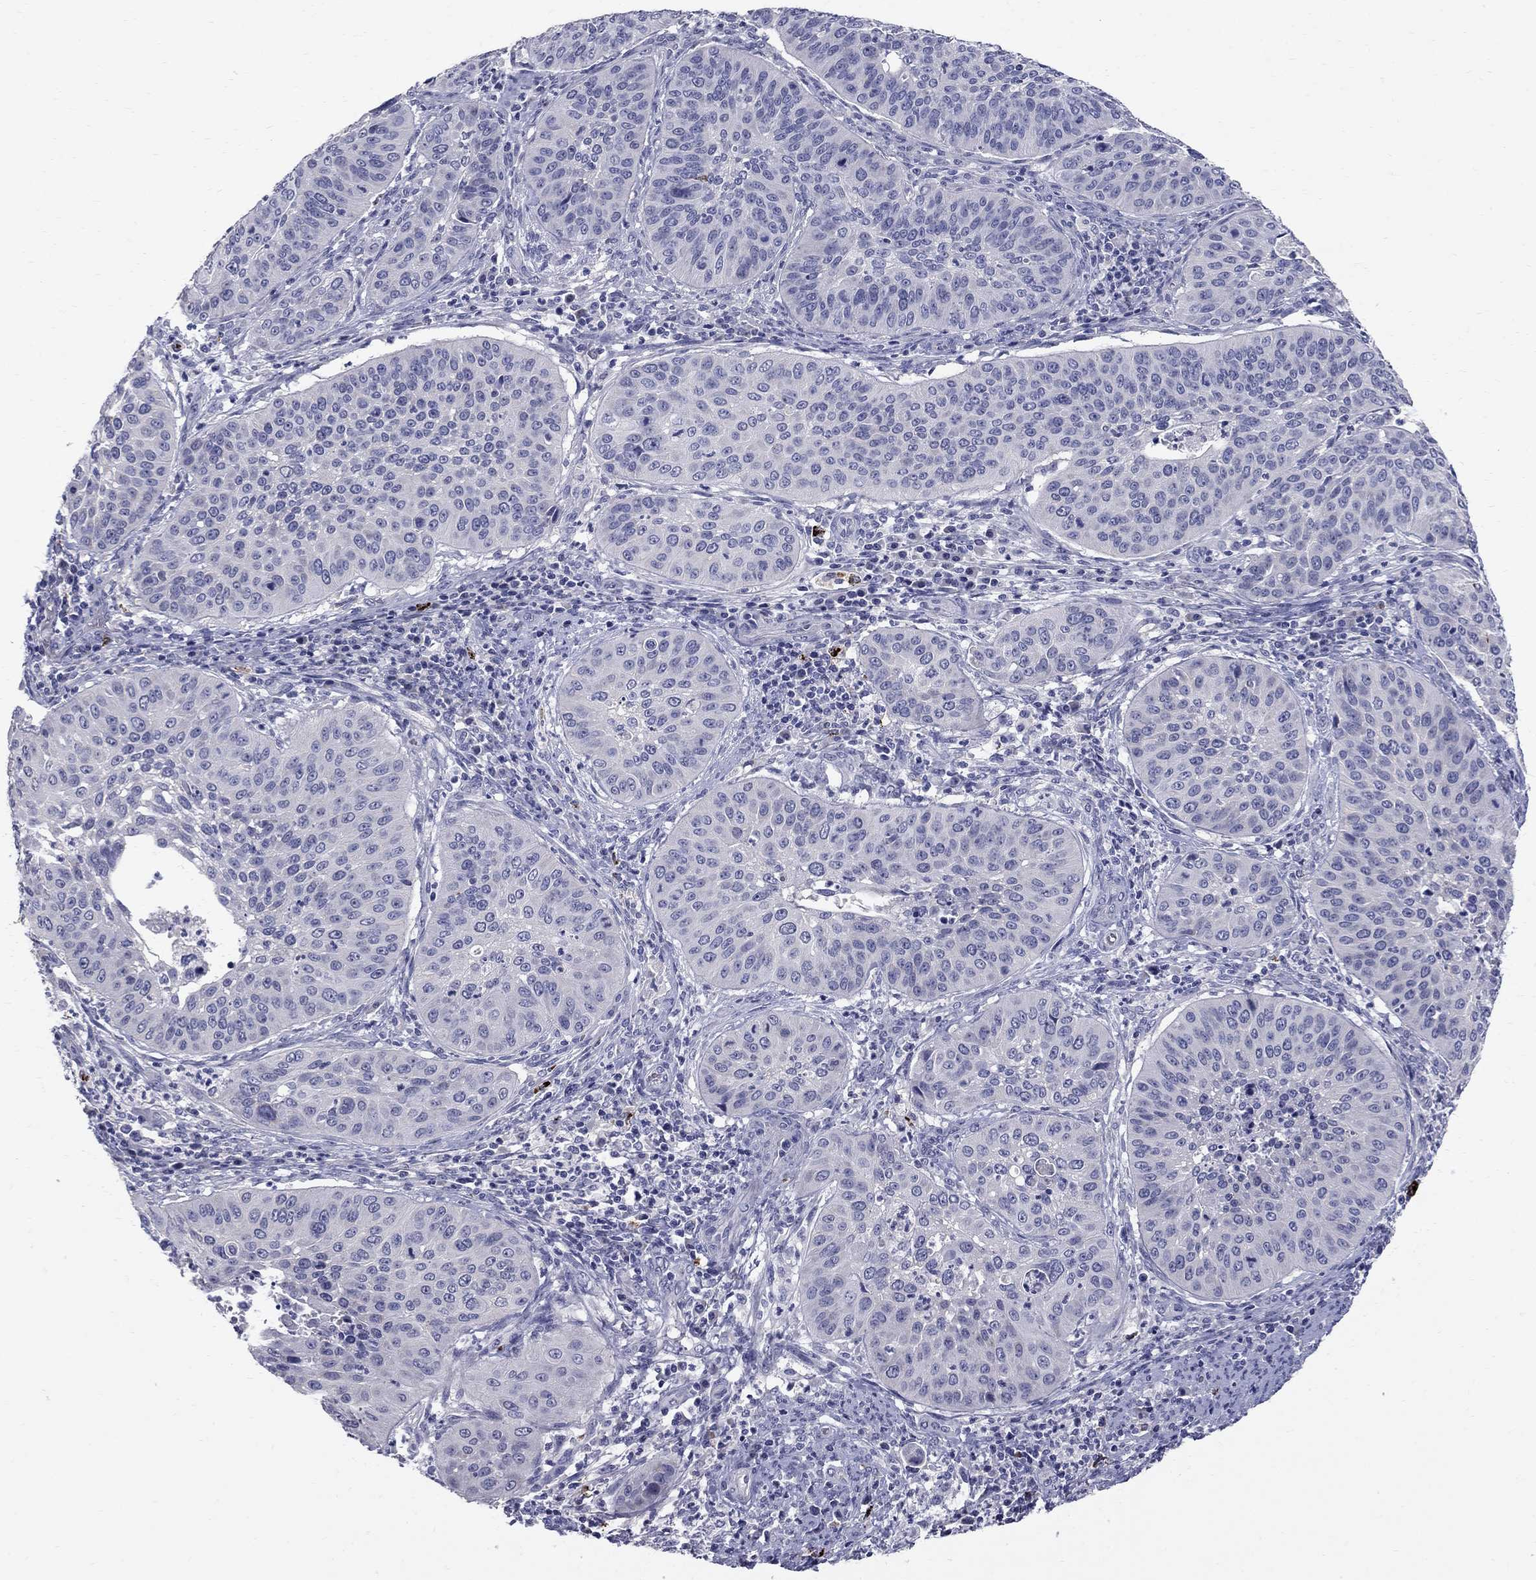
{"staining": {"intensity": "negative", "quantity": "none", "location": "none"}, "tissue": "cervical cancer", "cell_type": "Tumor cells", "image_type": "cancer", "snomed": [{"axis": "morphology", "description": "Normal tissue, NOS"}, {"axis": "morphology", "description": "Squamous cell carcinoma, NOS"}, {"axis": "topography", "description": "Cervix"}], "caption": "High magnification brightfield microscopy of cervical cancer stained with DAB (3,3'-diaminobenzidine) (brown) and counterstained with hematoxylin (blue): tumor cells show no significant positivity.", "gene": "TP53TG5", "patient": {"sex": "female", "age": 39}}